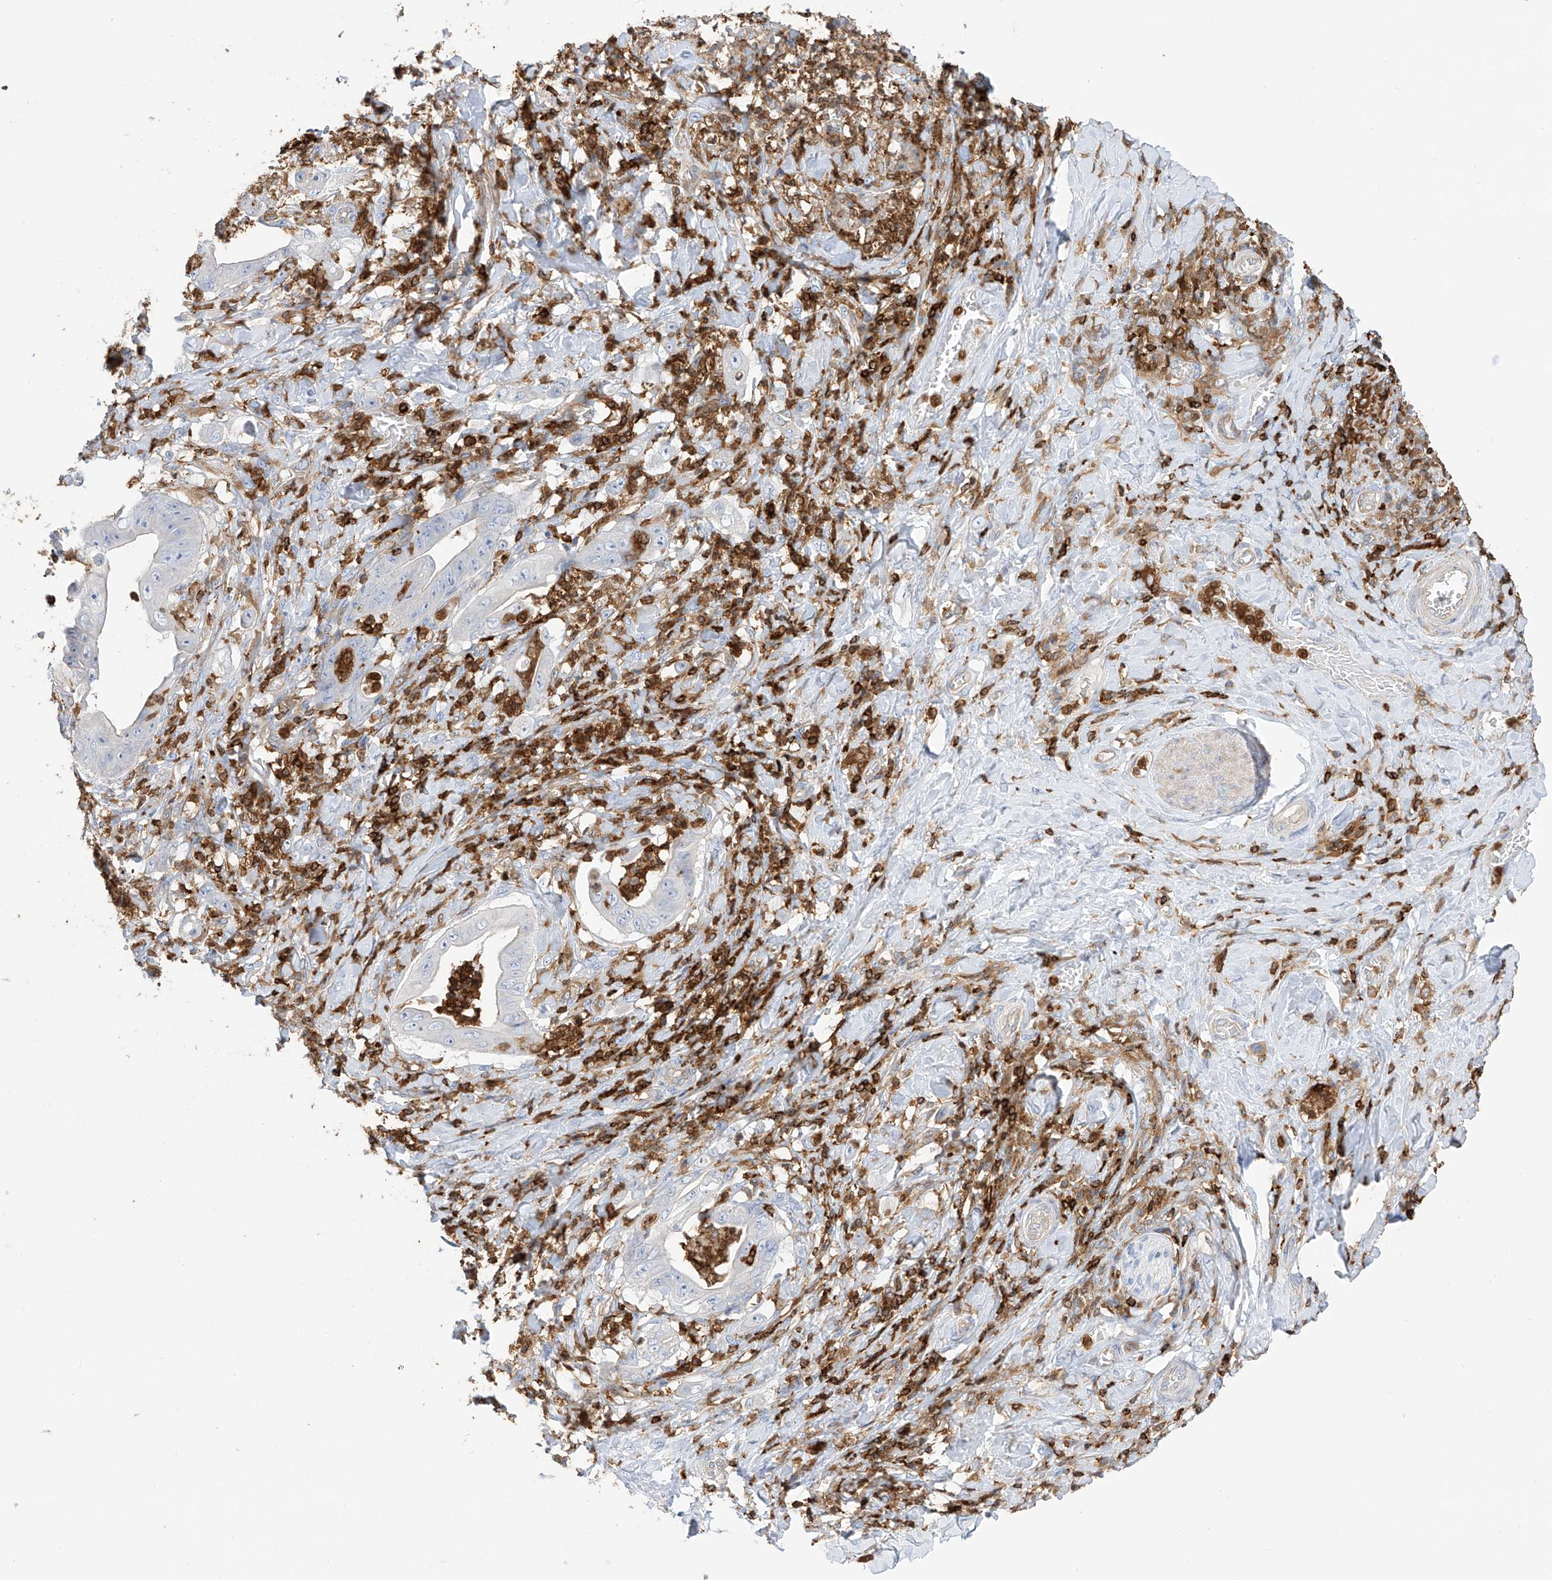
{"staining": {"intensity": "negative", "quantity": "none", "location": "none"}, "tissue": "stomach cancer", "cell_type": "Tumor cells", "image_type": "cancer", "snomed": [{"axis": "morphology", "description": "Adenocarcinoma, NOS"}, {"axis": "topography", "description": "Stomach"}], "caption": "DAB immunohistochemical staining of stomach cancer displays no significant staining in tumor cells.", "gene": "ARHGAP25", "patient": {"sex": "female", "age": 73}}